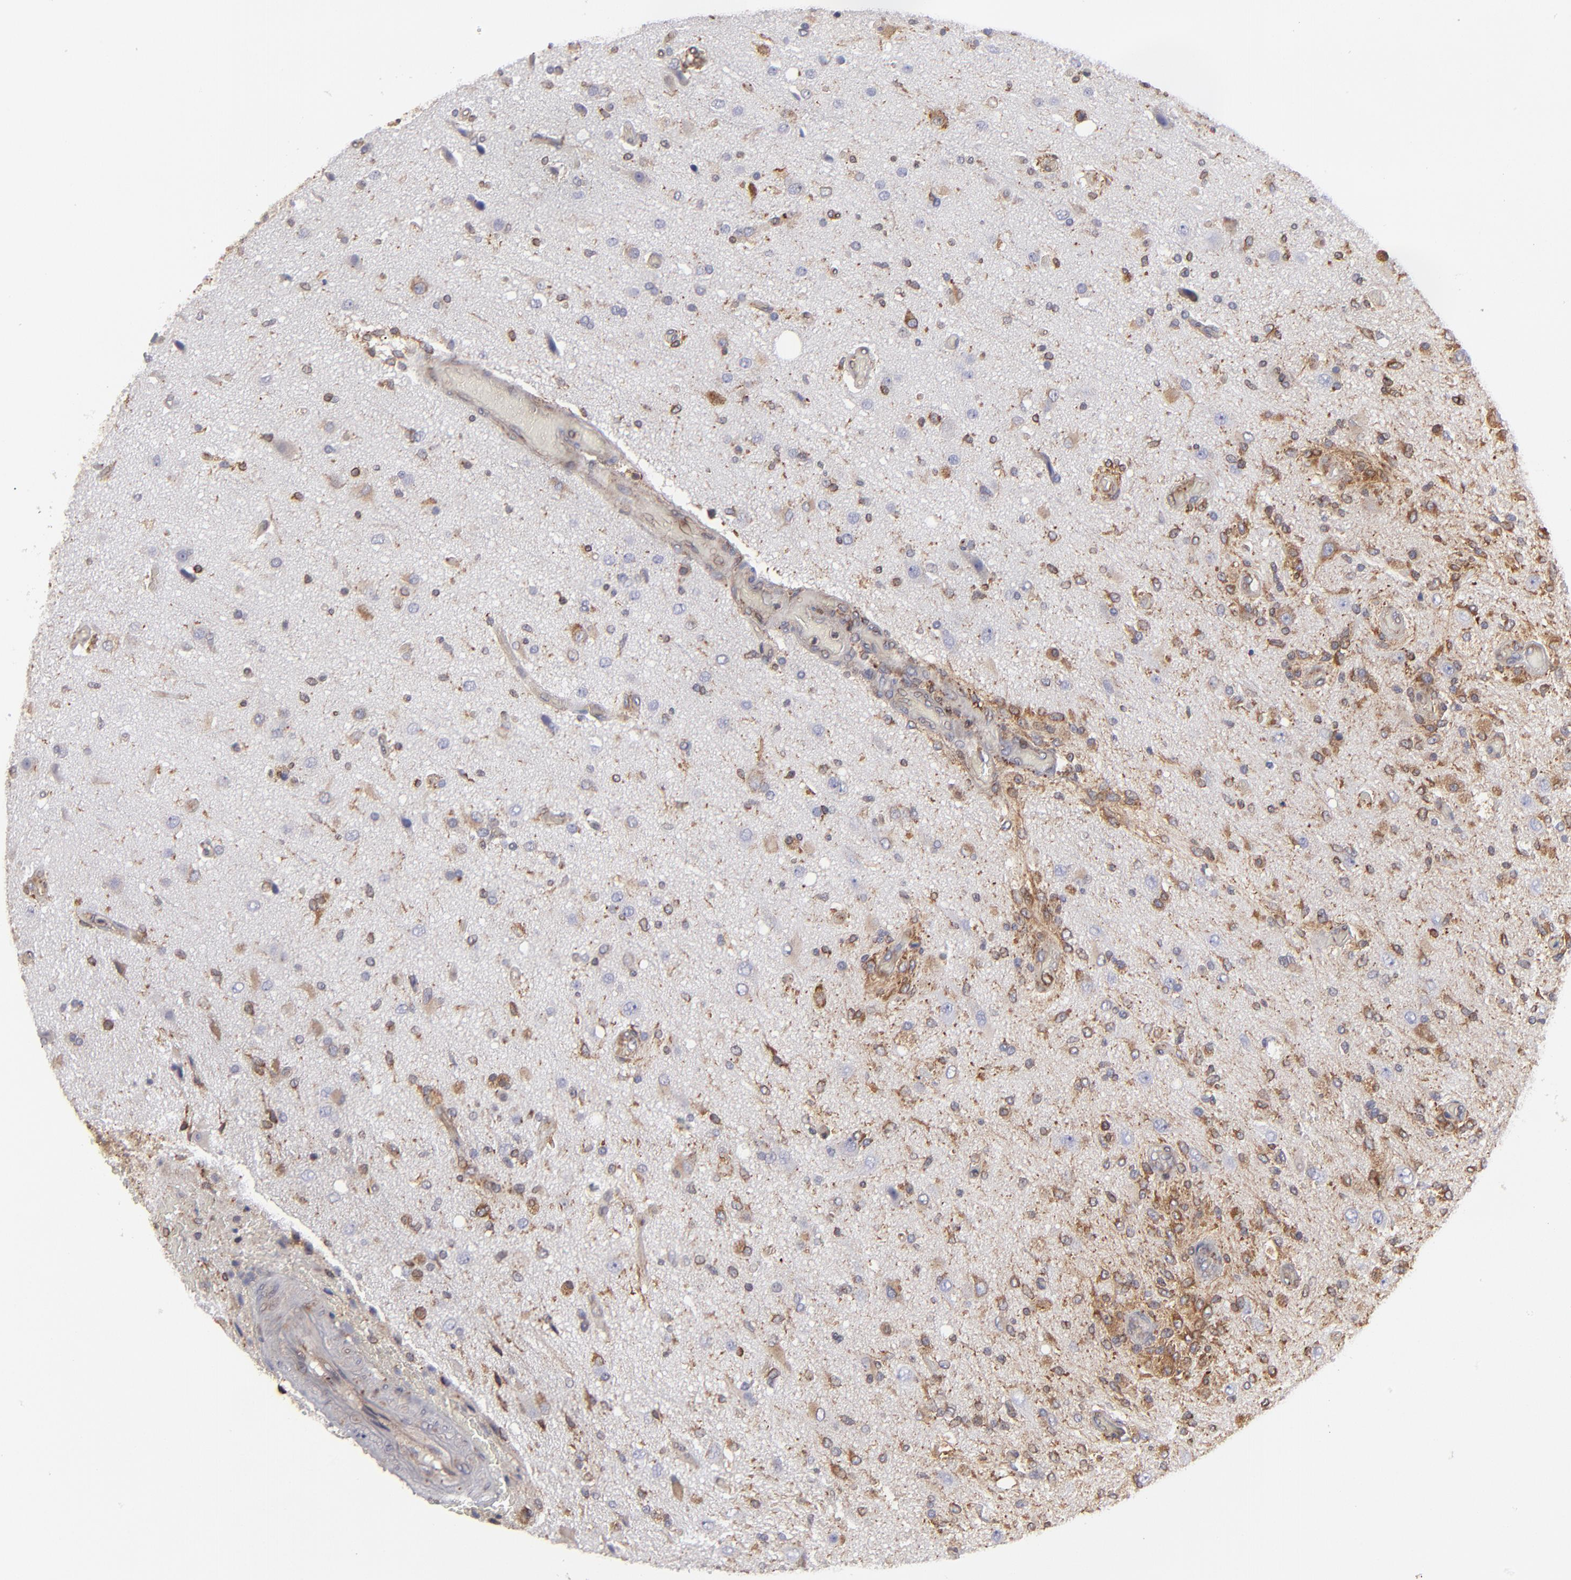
{"staining": {"intensity": "moderate", "quantity": ">75%", "location": "cytoplasmic/membranous"}, "tissue": "glioma", "cell_type": "Tumor cells", "image_type": "cancer", "snomed": [{"axis": "morphology", "description": "Normal tissue, NOS"}, {"axis": "morphology", "description": "Glioma, malignant, High grade"}, {"axis": "topography", "description": "Cerebral cortex"}], "caption": "DAB (3,3'-diaminobenzidine) immunohistochemical staining of glioma displays moderate cytoplasmic/membranous protein expression in approximately >75% of tumor cells. (Stains: DAB (3,3'-diaminobenzidine) in brown, nuclei in blue, Microscopy: brightfield microscopy at high magnification).", "gene": "TMX1", "patient": {"sex": "male", "age": 77}}